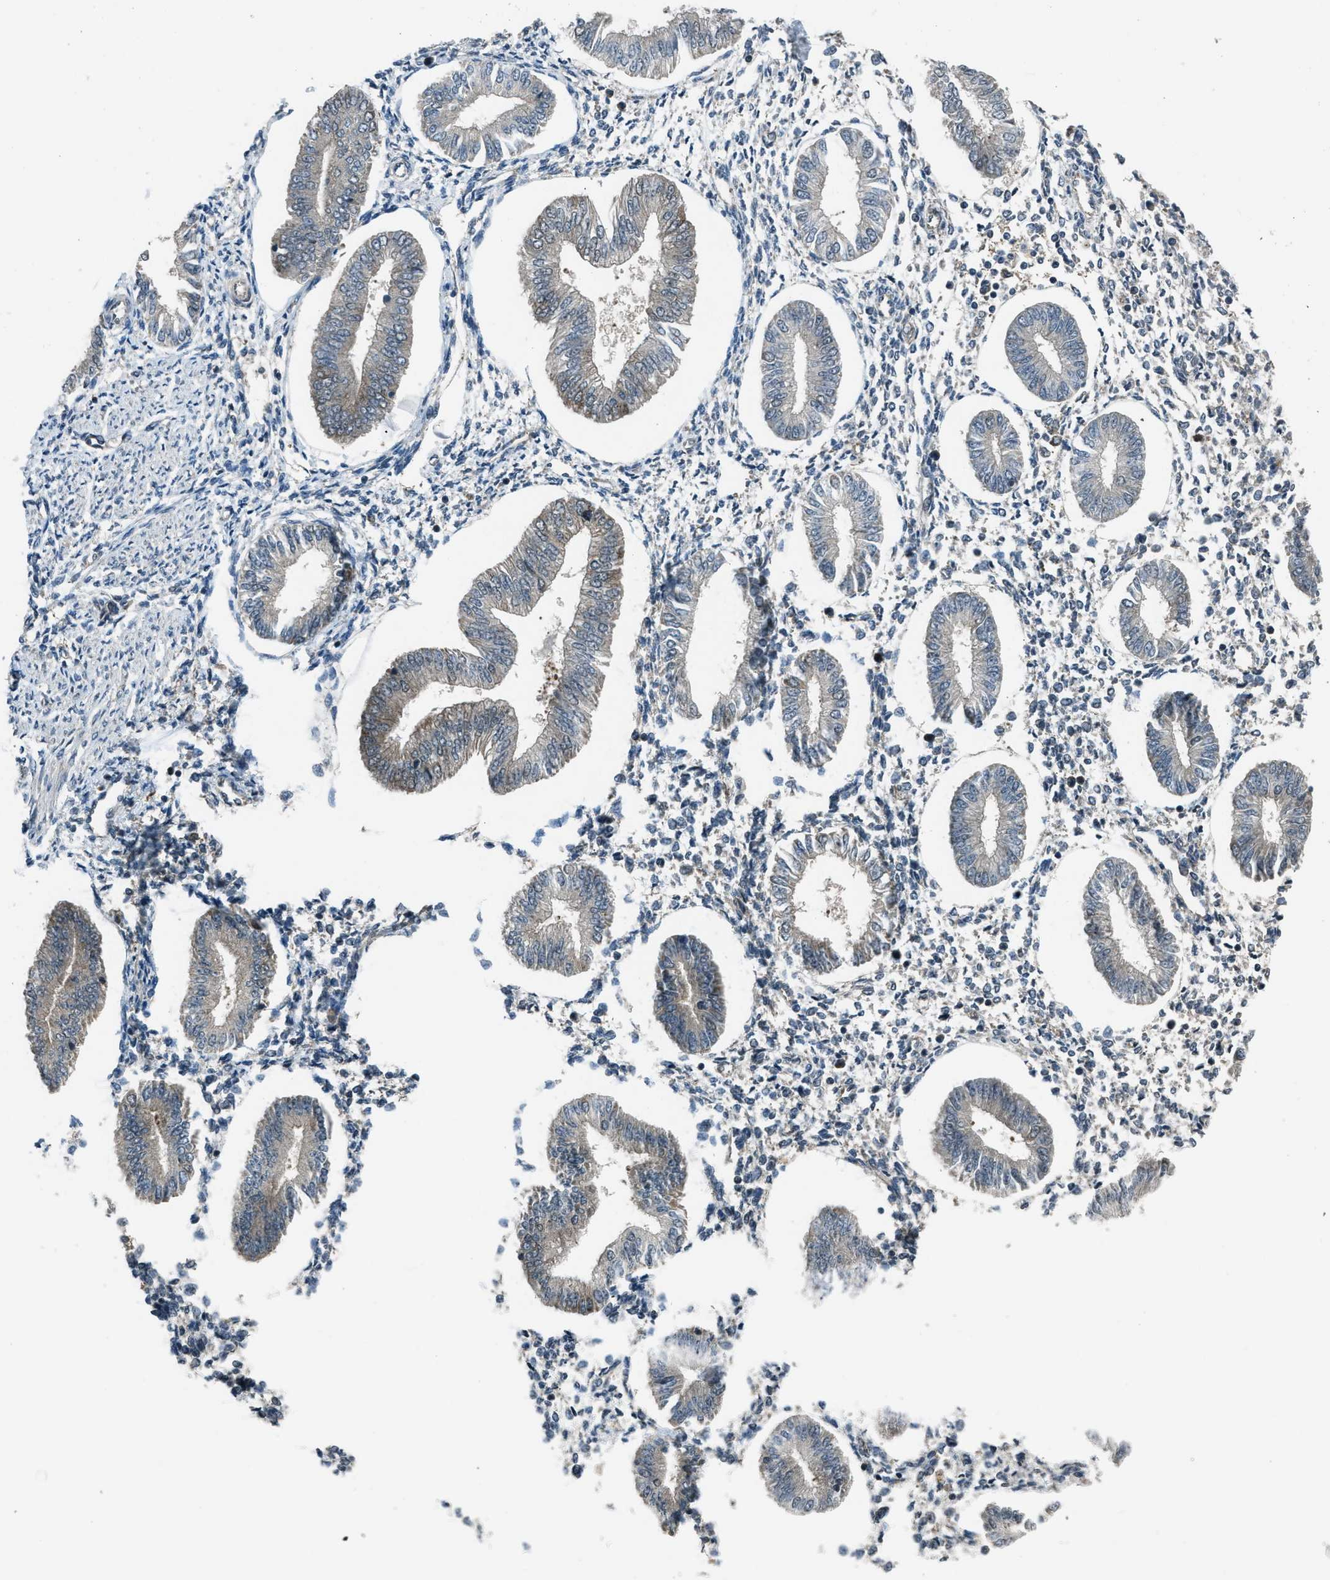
{"staining": {"intensity": "weak", "quantity": "25%-75%", "location": "cytoplasmic/membranous"}, "tissue": "endometrium", "cell_type": "Cells in endometrial stroma", "image_type": "normal", "snomed": [{"axis": "morphology", "description": "Normal tissue, NOS"}, {"axis": "topography", "description": "Endometrium"}], "caption": "A histopathology image of human endometrium stained for a protein reveals weak cytoplasmic/membranous brown staining in cells in endometrial stroma. (DAB IHC, brown staining for protein, blue staining for nuclei).", "gene": "ASAP2", "patient": {"sex": "female", "age": 50}}